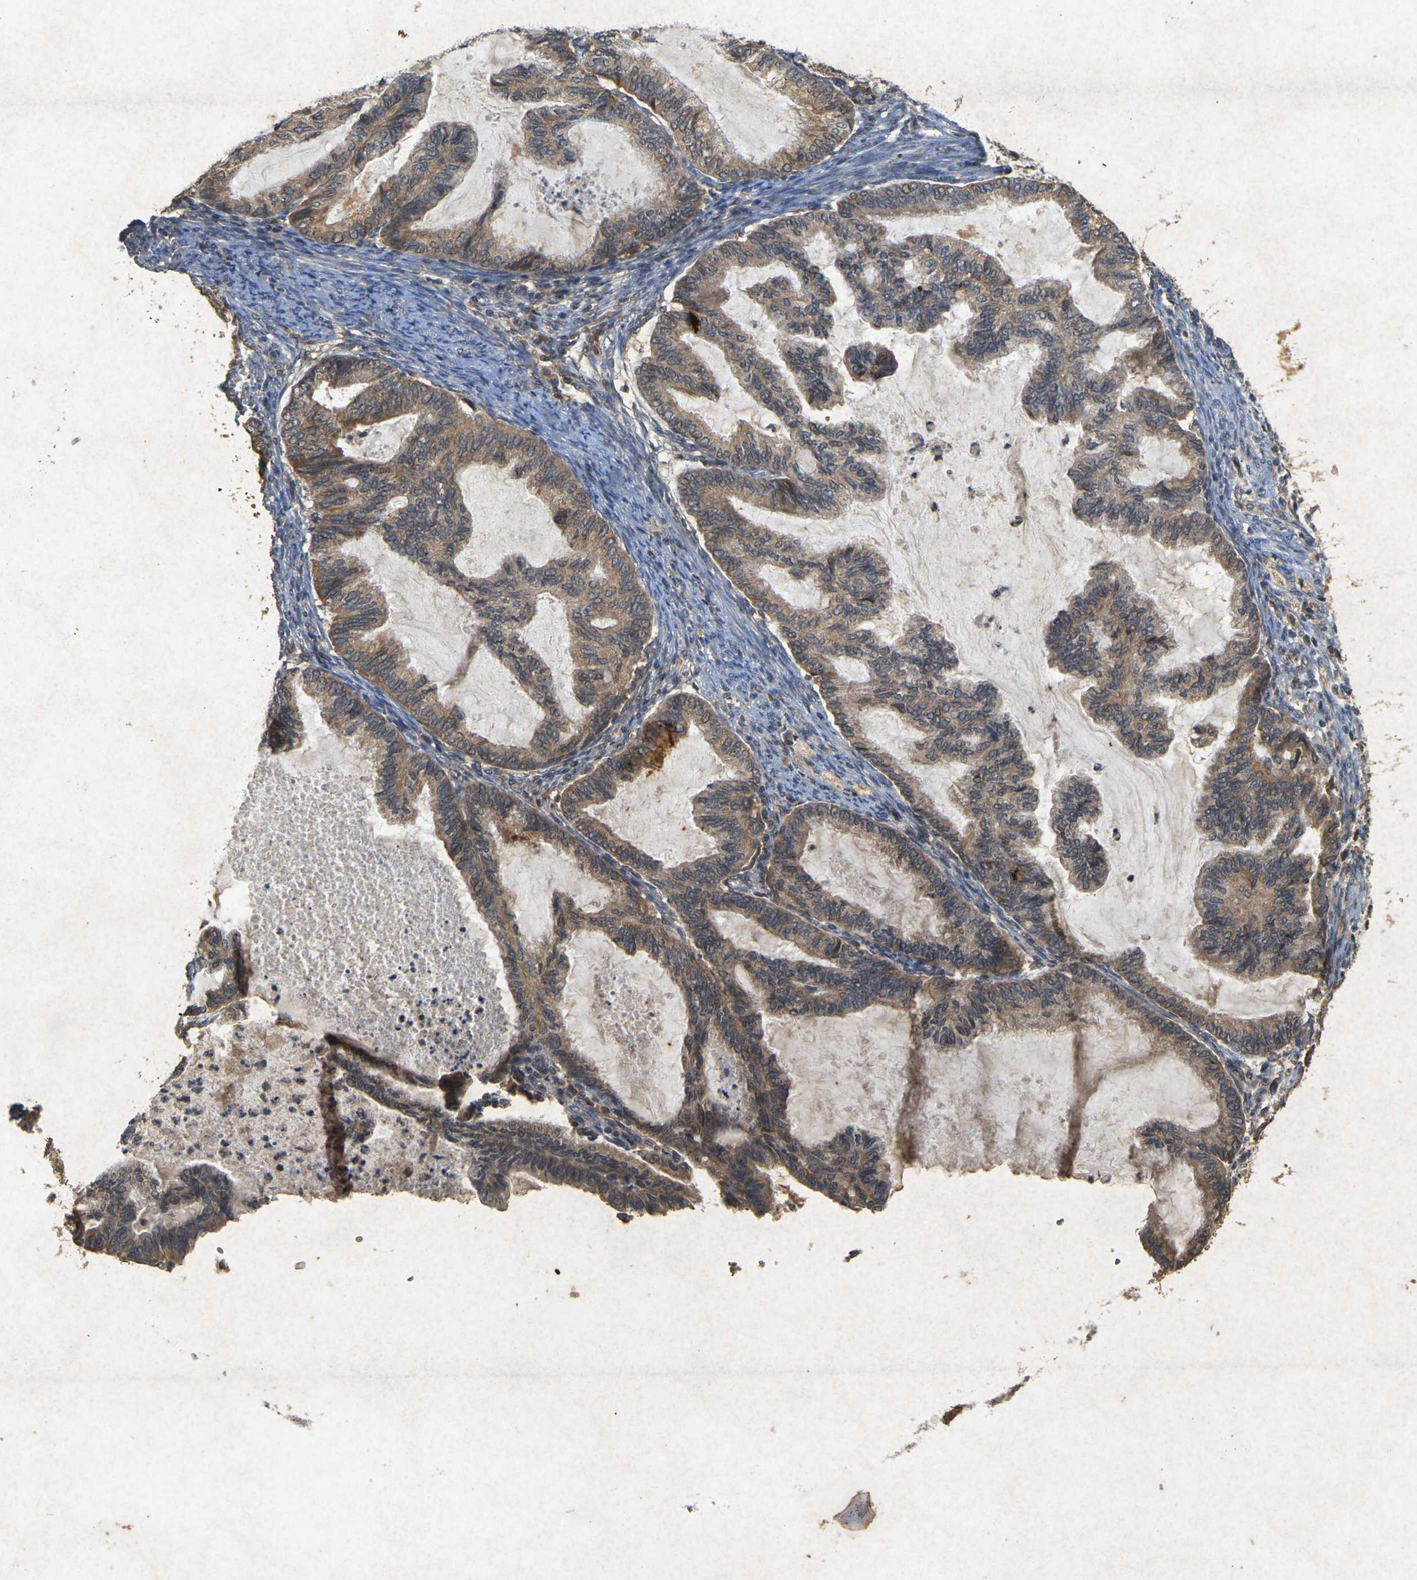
{"staining": {"intensity": "moderate", "quantity": ">75%", "location": "cytoplasmic/membranous"}, "tissue": "cervical cancer", "cell_type": "Tumor cells", "image_type": "cancer", "snomed": [{"axis": "morphology", "description": "Normal tissue, NOS"}, {"axis": "morphology", "description": "Adenocarcinoma, NOS"}, {"axis": "topography", "description": "Cervix"}, {"axis": "topography", "description": "Endometrium"}], "caption": "Moderate cytoplasmic/membranous protein positivity is seen in approximately >75% of tumor cells in cervical cancer.", "gene": "ERN1", "patient": {"sex": "female", "age": 86}}